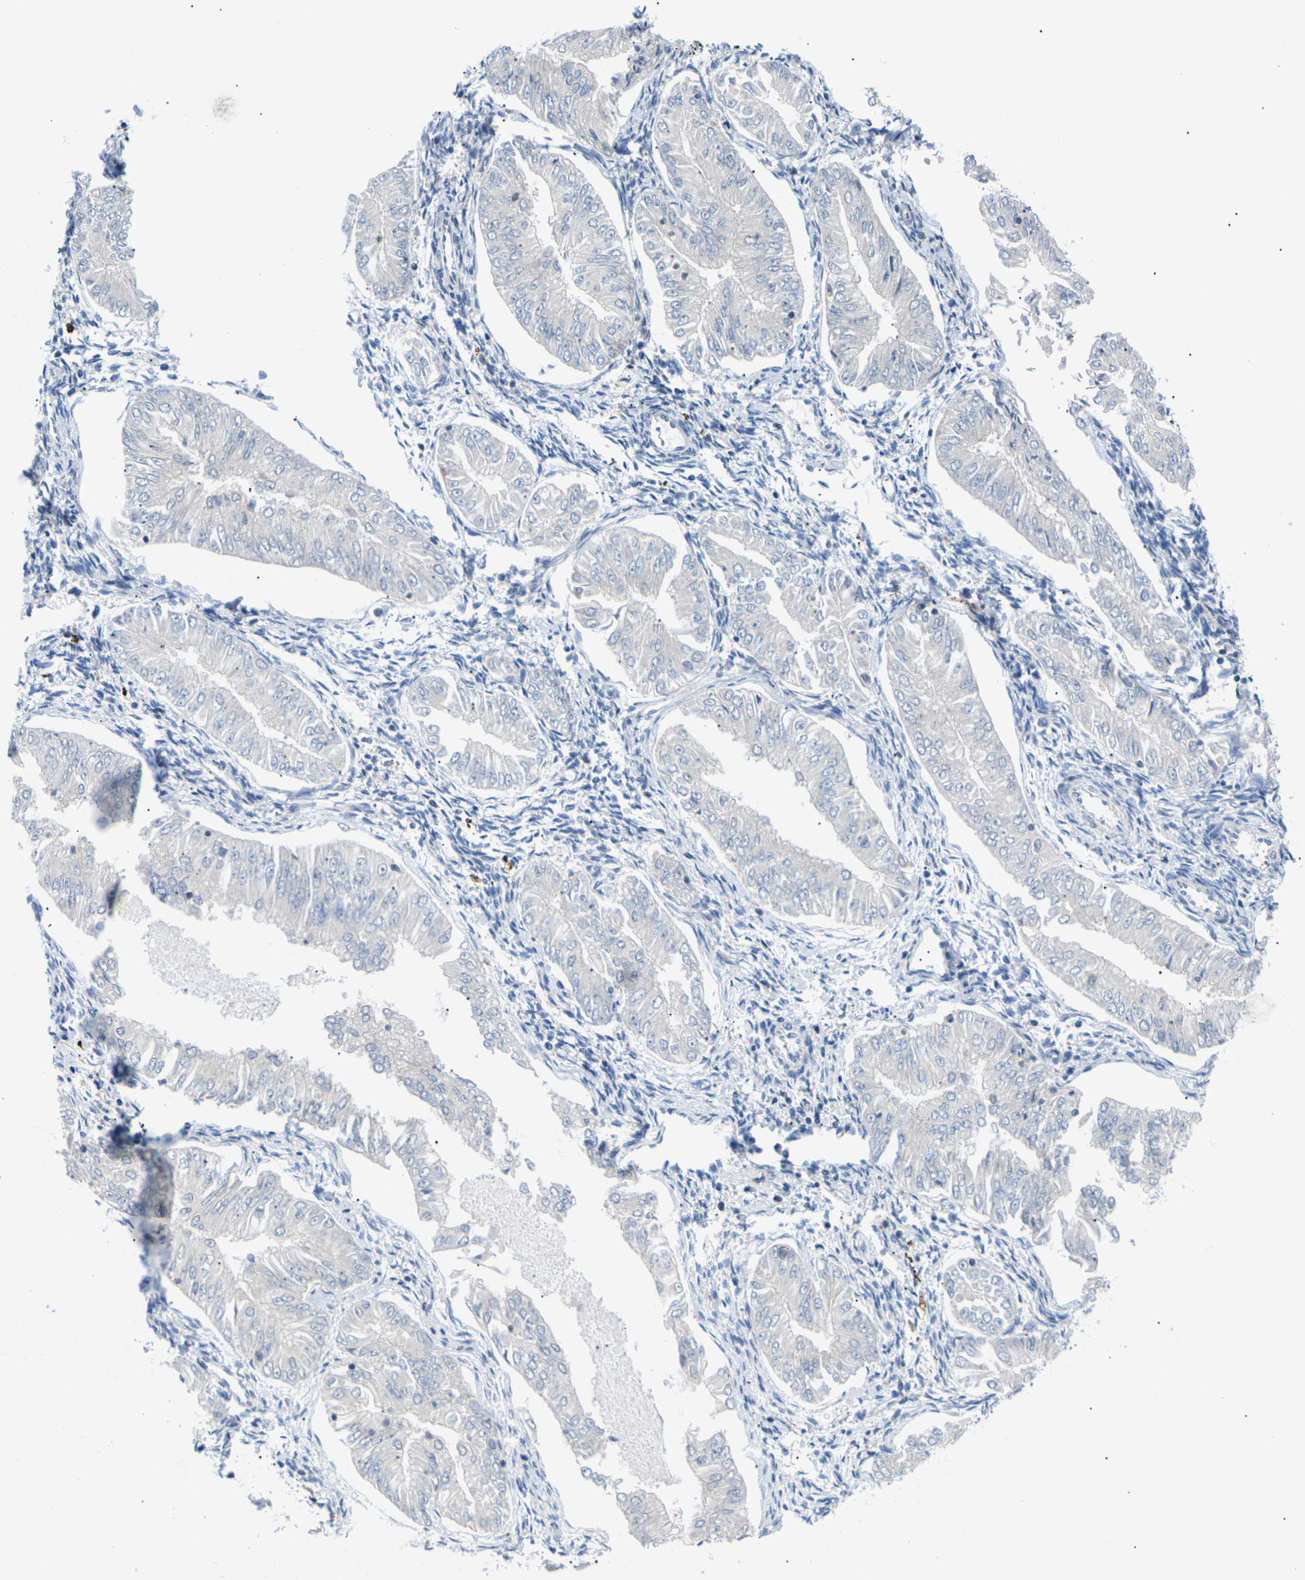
{"staining": {"intensity": "negative", "quantity": "none", "location": "none"}, "tissue": "endometrial cancer", "cell_type": "Tumor cells", "image_type": "cancer", "snomed": [{"axis": "morphology", "description": "Adenocarcinoma, NOS"}, {"axis": "topography", "description": "Endometrium"}], "caption": "Tumor cells show no significant positivity in endometrial cancer.", "gene": "RPS6KA3", "patient": {"sex": "female", "age": 53}}